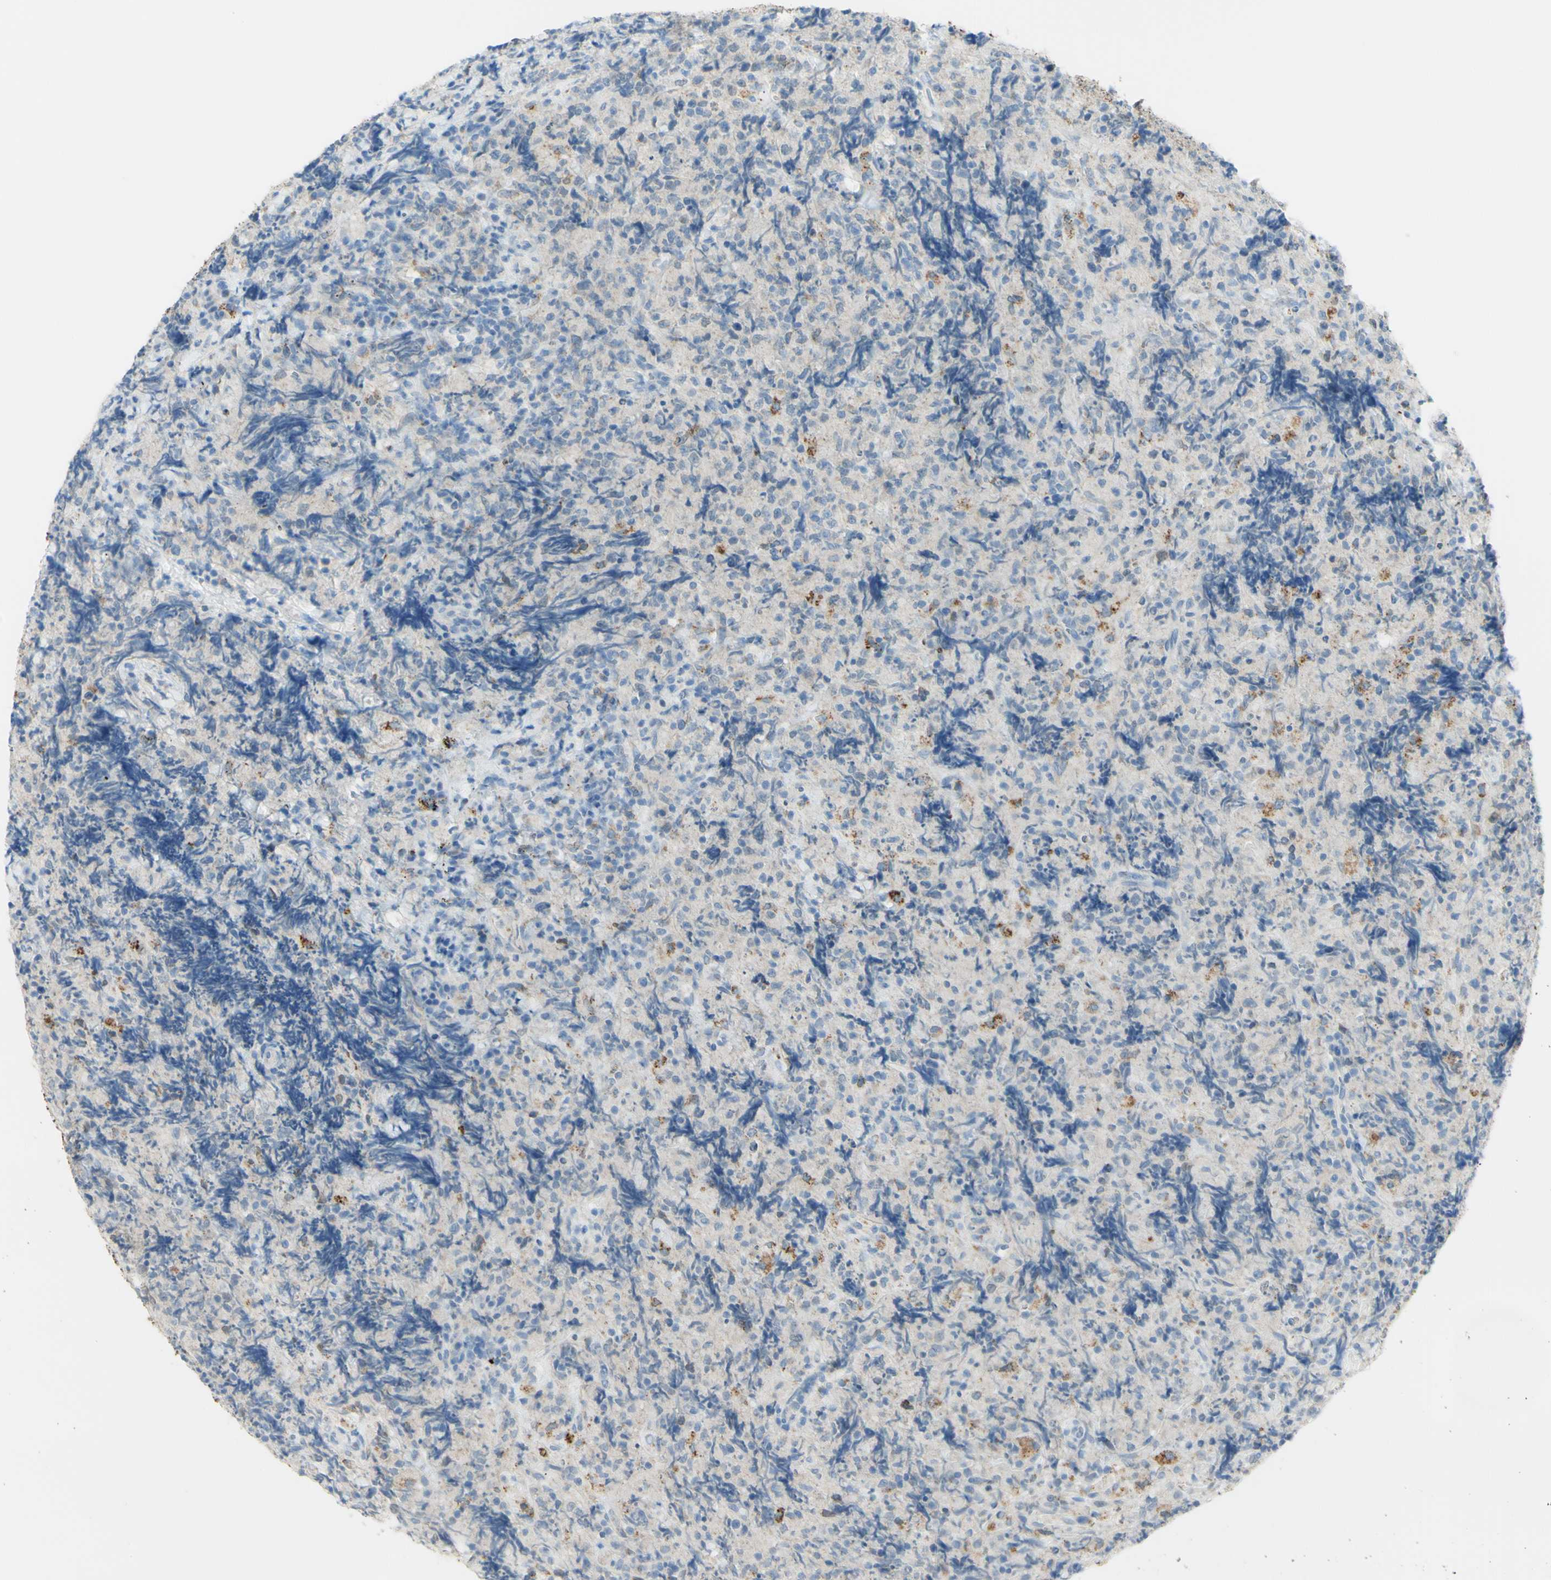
{"staining": {"intensity": "moderate", "quantity": "<25%", "location": "cytoplasmic/membranous"}, "tissue": "lymphoma", "cell_type": "Tumor cells", "image_type": "cancer", "snomed": [{"axis": "morphology", "description": "Malignant lymphoma, non-Hodgkin's type, High grade"}, {"axis": "topography", "description": "Tonsil"}], "caption": "Tumor cells show low levels of moderate cytoplasmic/membranous expression in approximately <25% of cells in human lymphoma. (DAB (3,3'-diaminobenzidine) IHC with brightfield microscopy, high magnification).", "gene": "TSPAN1", "patient": {"sex": "female", "age": 36}}